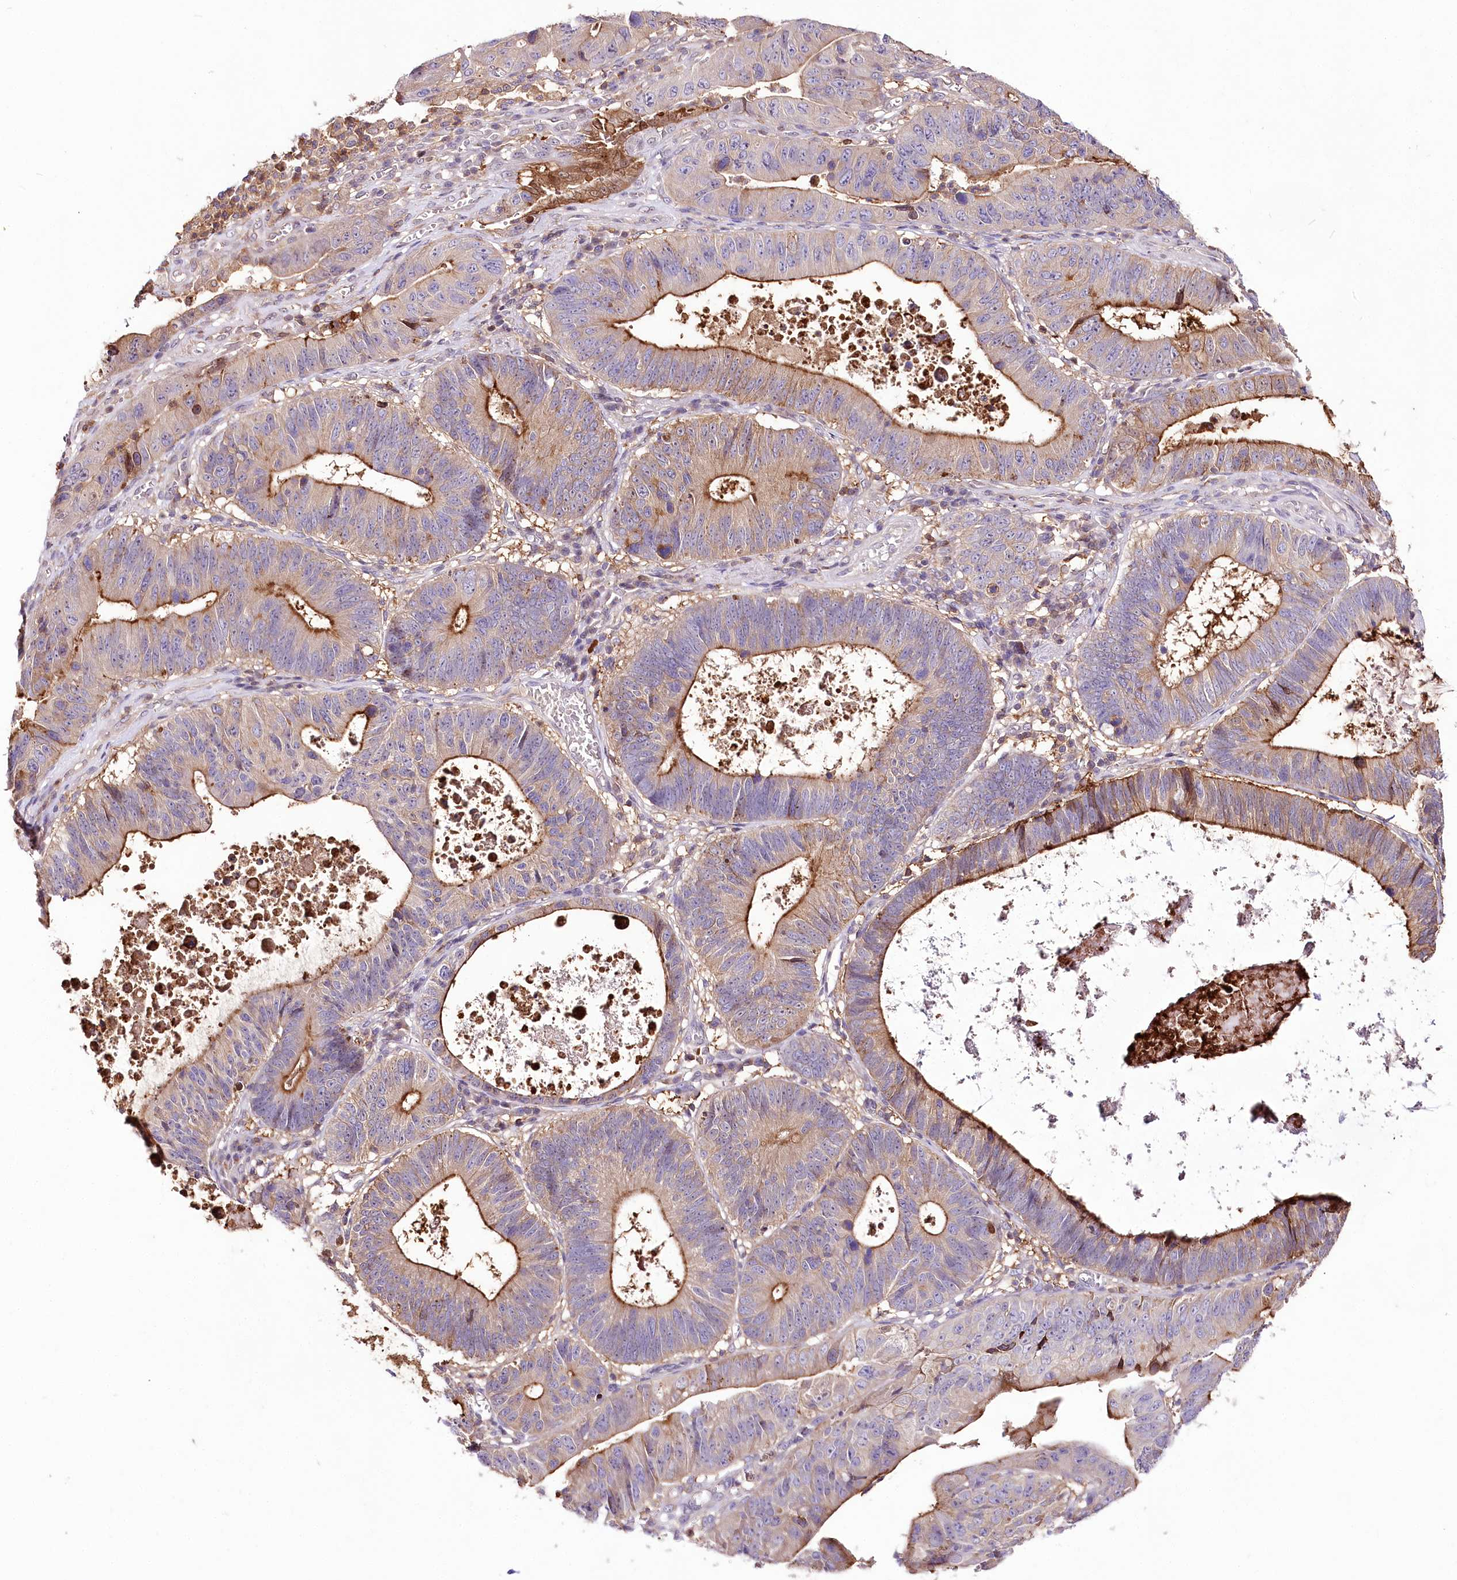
{"staining": {"intensity": "moderate", "quantity": "25%-75%", "location": "cytoplasmic/membranous"}, "tissue": "stomach cancer", "cell_type": "Tumor cells", "image_type": "cancer", "snomed": [{"axis": "morphology", "description": "Adenocarcinoma, NOS"}, {"axis": "topography", "description": "Stomach"}], "caption": "IHC image of human stomach adenocarcinoma stained for a protein (brown), which demonstrates medium levels of moderate cytoplasmic/membranous staining in about 25%-75% of tumor cells.", "gene": "UGP2", "patient": {"sex": "male", "age": 59}}